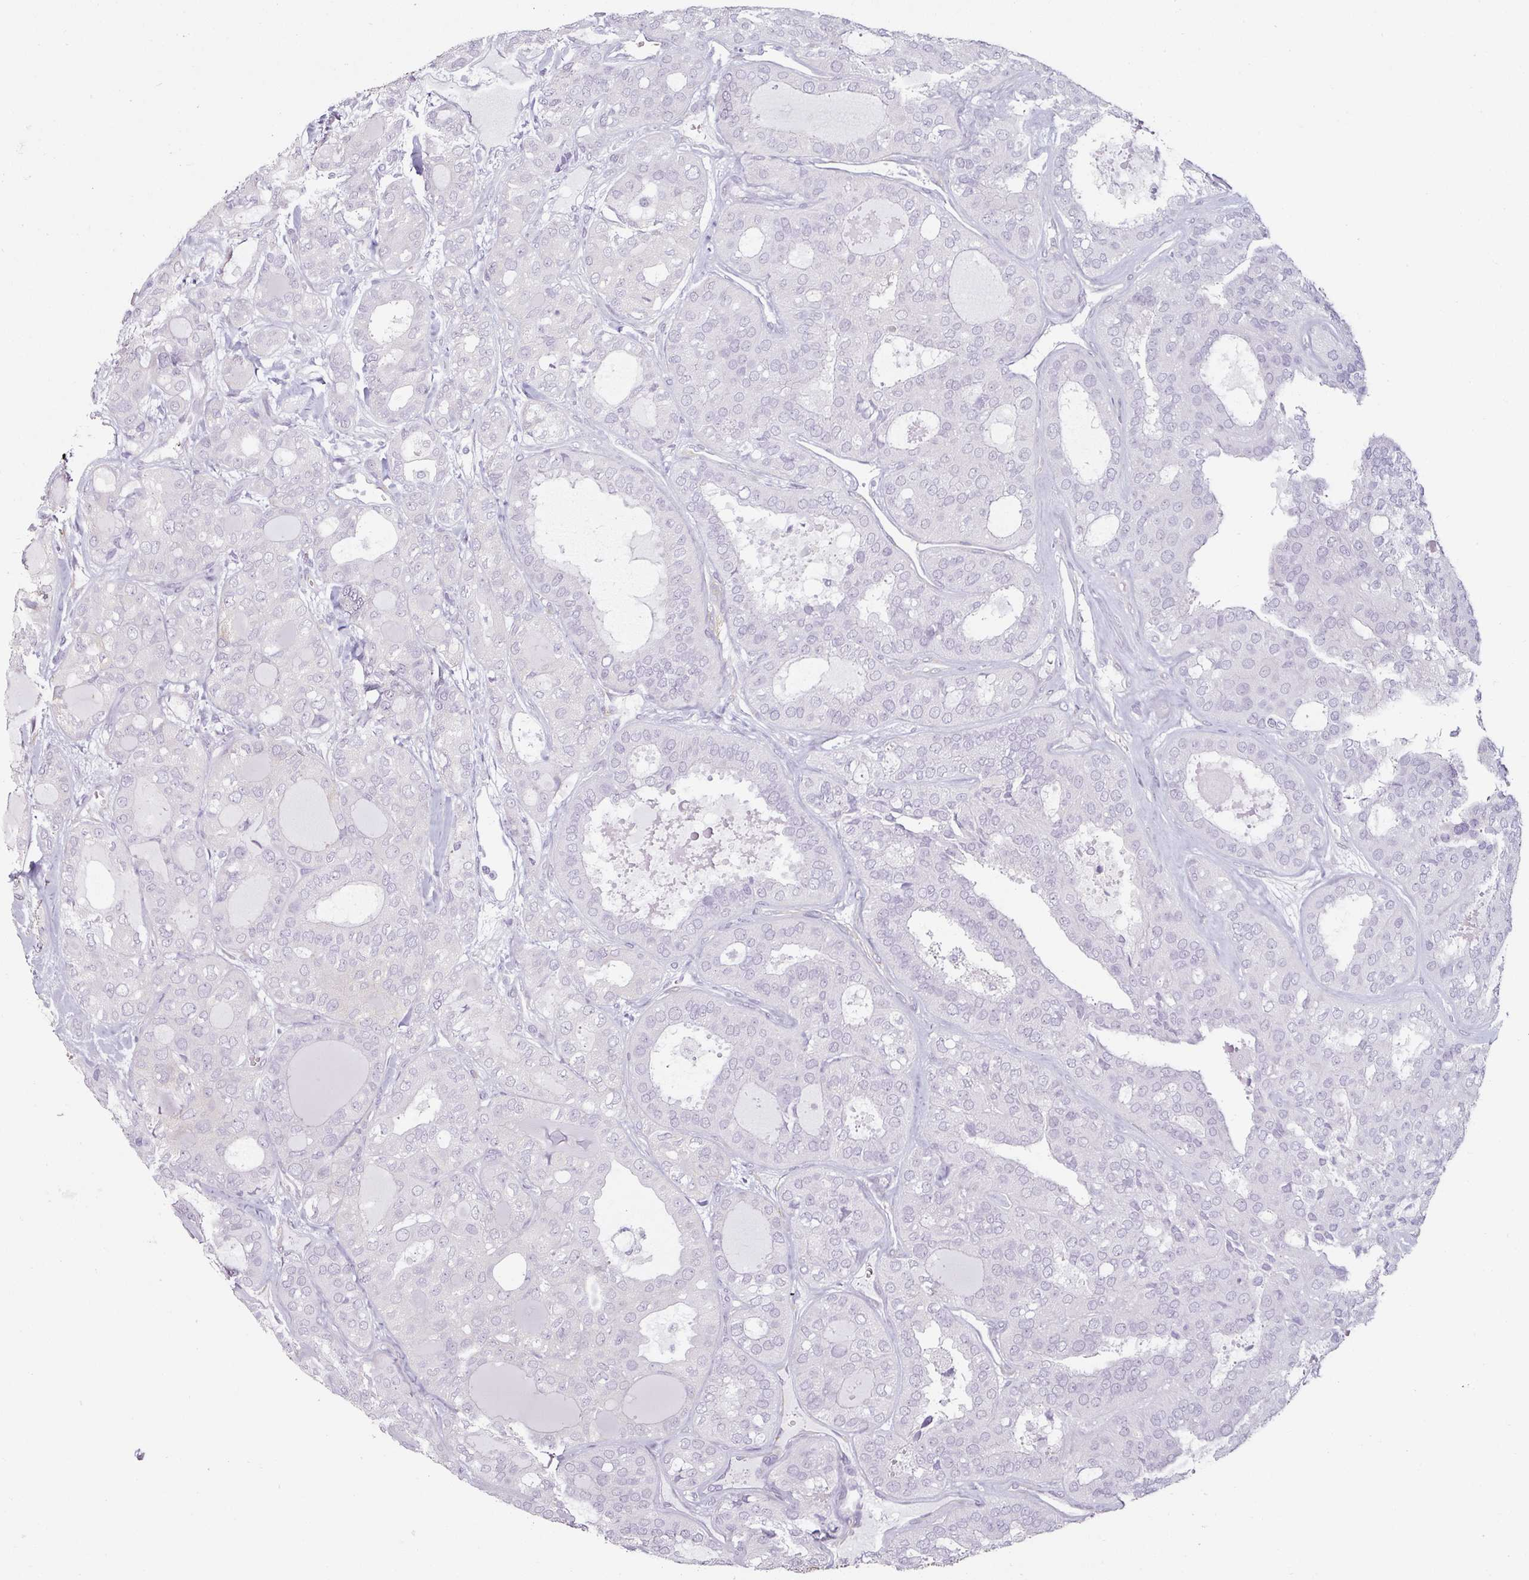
{"staining": {"intensity": "negative", "quantity": "none", "location": "none"}, "tissue": "thyroid cancer", "cell_type": "Tumor cells", "image_type": "cancer", "snomed": [{"axis": "morphology", "description": "Follicular adenoma carcinoma, NOS"}, {"axis": "topography", "description": "Thyroid gland"}], "caption": "The micrograph shows no staining of tumor cells in thyroid cancer (follicular adenoma carcinoma).", "gene": "CAP2", "patient": {"sex": "male", "age": 75}}